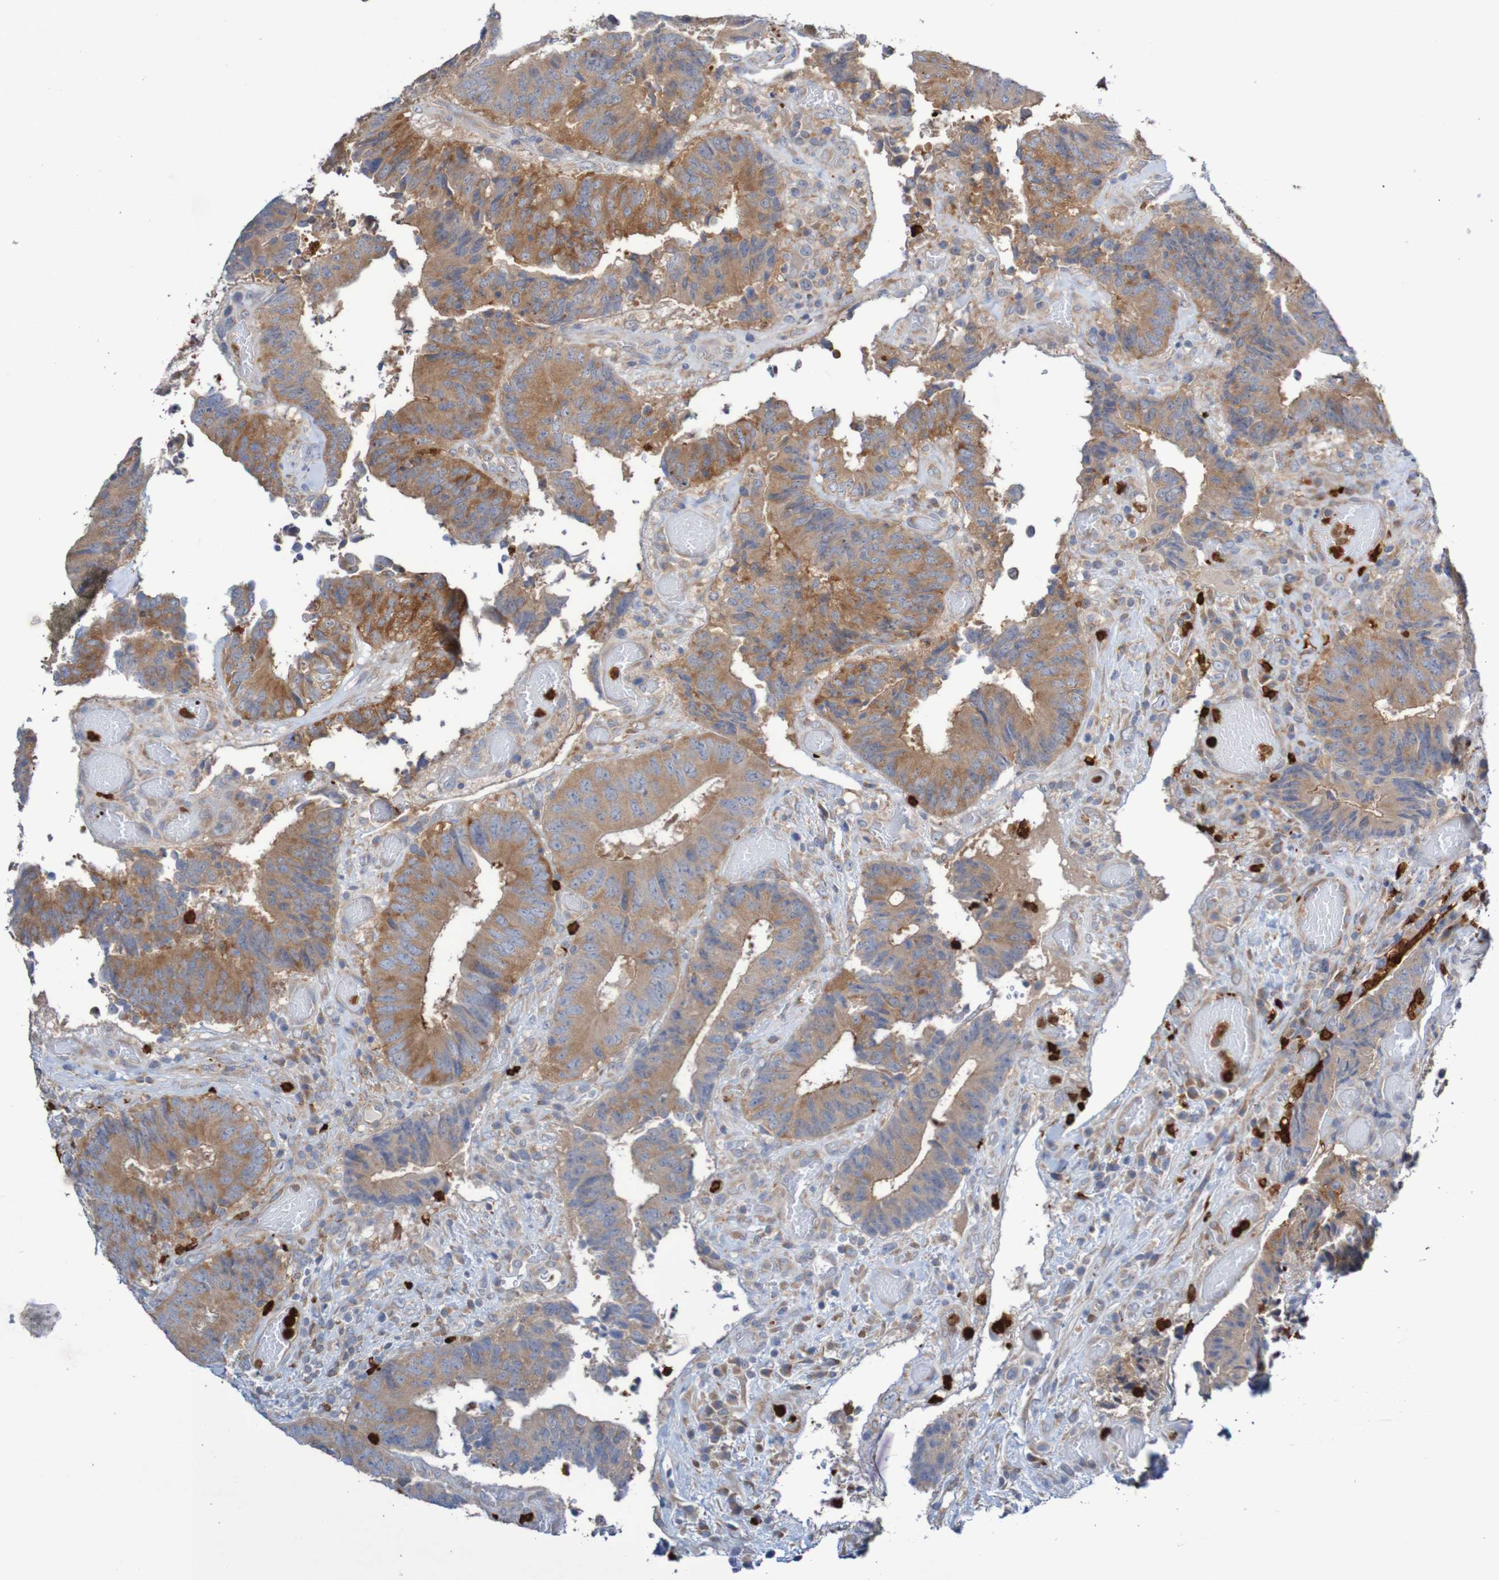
{"staining": {"intensity": "weak", "quantity": ">75%", "location": "cytoplasmic/membranous"}, "tissue": "colorectal cancer", "cell_type": "Tumor cells", "image_type": "cancer", "snomed": [{"axis": "morphology", "description": "Adenocarcinoma, NOS"}, {"axis": "topography", "description": "Rectum"}], "caption": "The histopathology image displays a brown stain indicating the presence of a protein in the cytoplasmic/membranous of tumor cells in adenocarcinoma (colorectal).", "gene": "PARP4", "patient": {"sex": "male", "age": 72}}